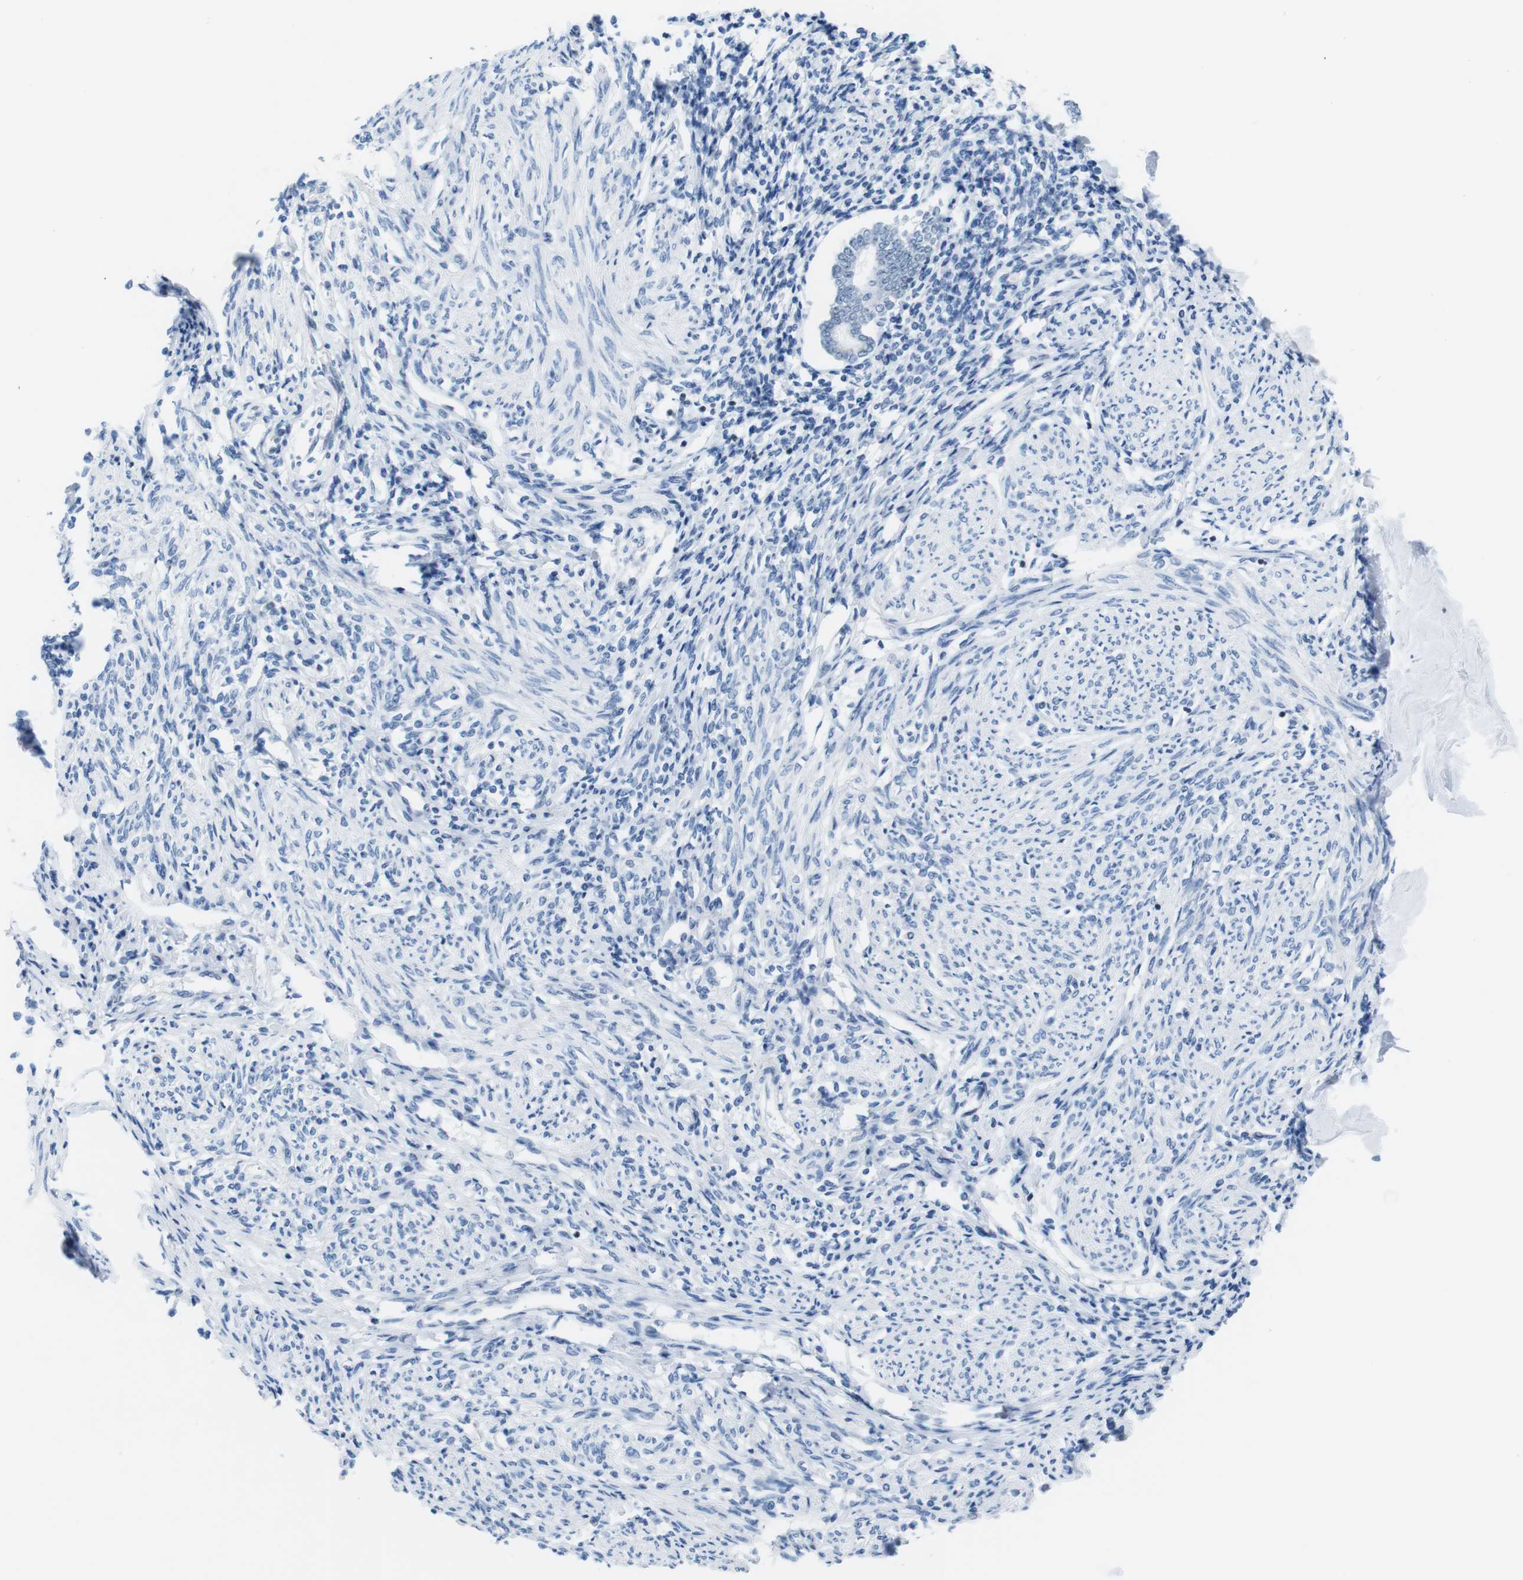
{"staining": {"intensity": "weak", "quantity": "25%-75%", "location": "nuclear"}, "tissue": "endometrium", "cell_type": "Cells in endometrial stroma", "image_type": "normal", "snomed": [{"axis": "morphology", "description": "Normal tissue, NOS"}, {"axis": "topography", "description": "Endometrium"}], "caption": "This photomicrograph displays benign endometrium stained with immunohistochemistry to label a protein in brown. The nuclear of cells in endometrial stroma show weak positivity for the protein. Nuclei are counter-stained blue.", "gene": "NIFK", "patient": {"sex": "female", "age": 71}}